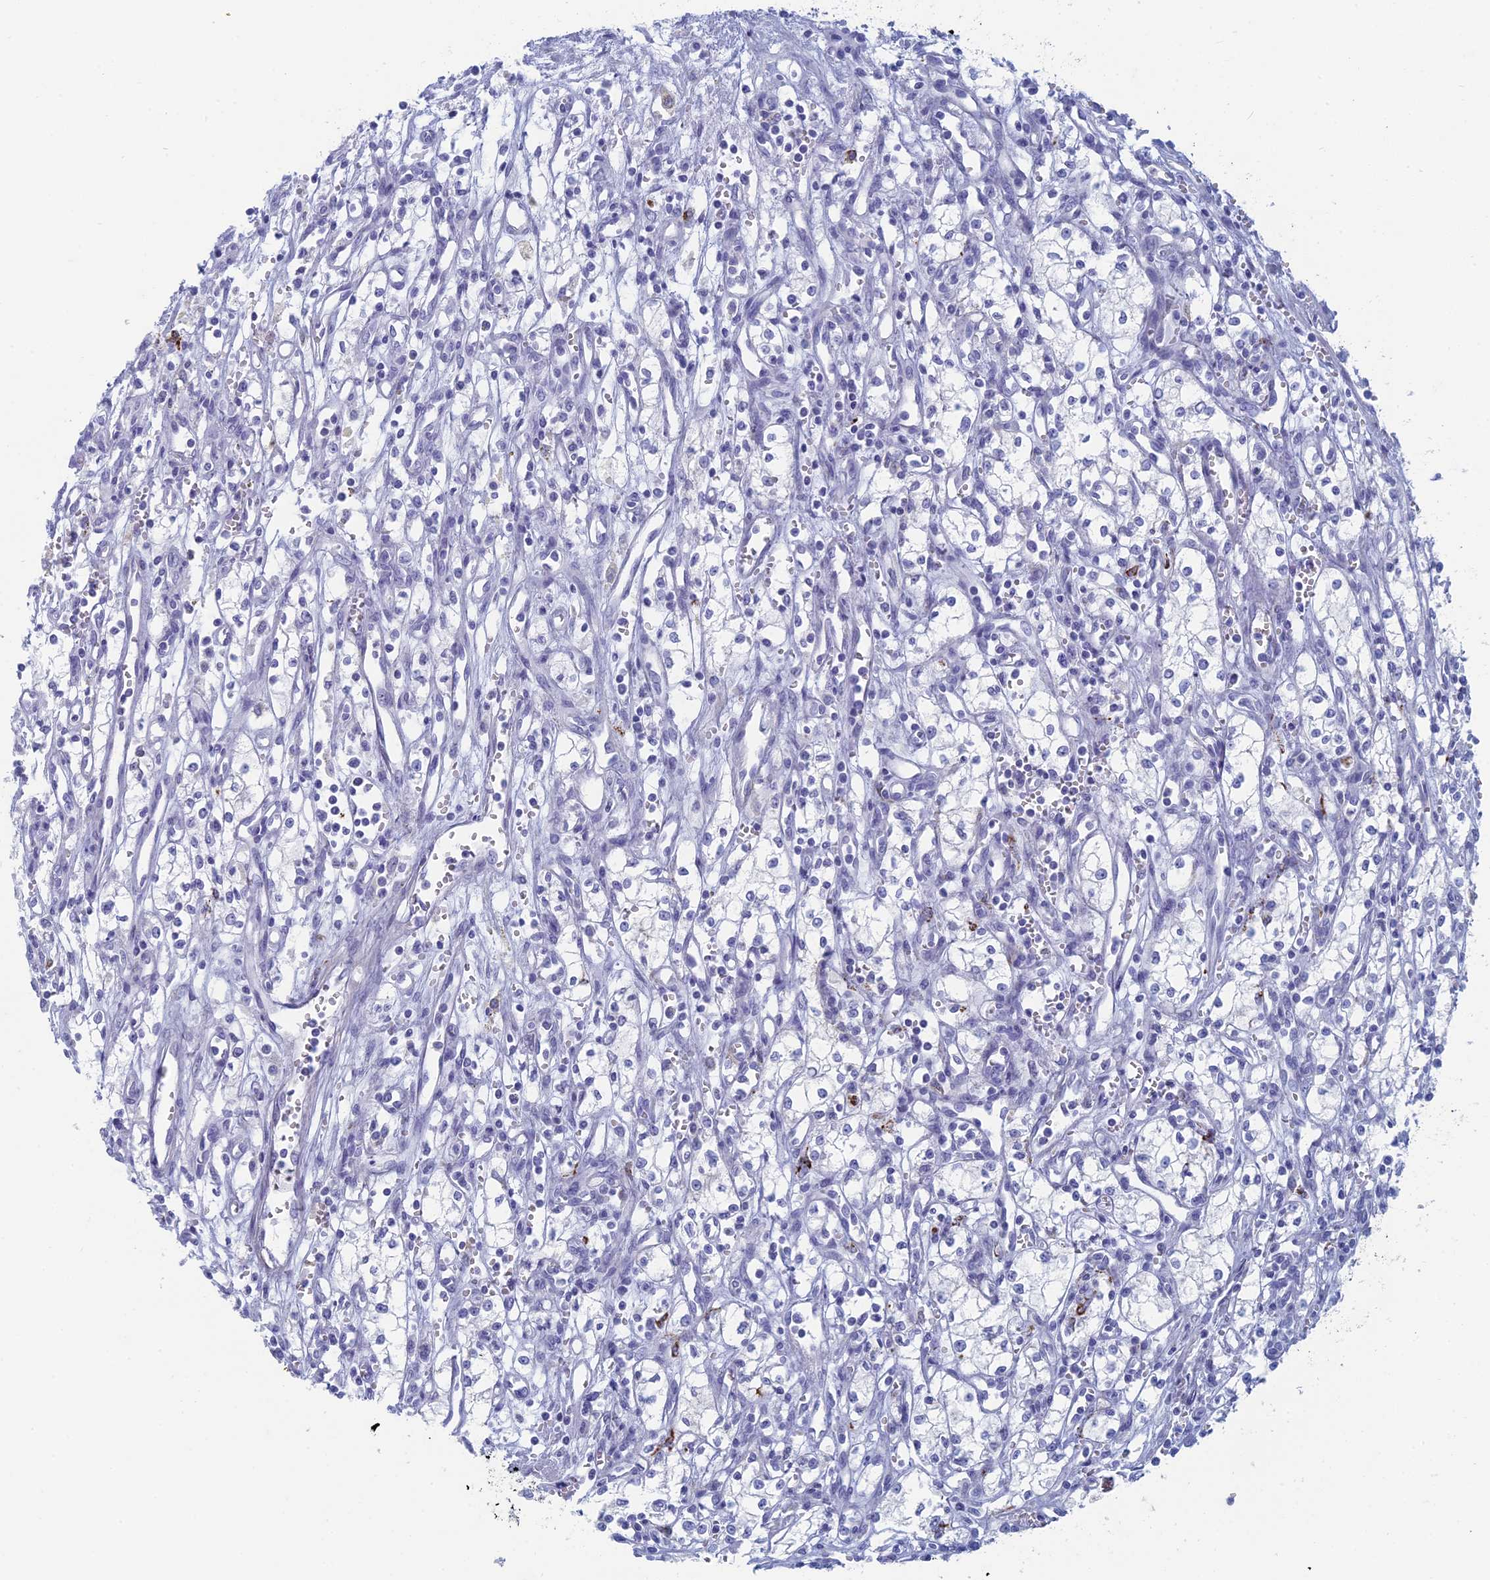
{"staining": {"intensity": "negative", "quantity": "none", "location": "none"}, "tissue": "renal cancer", "cell_type": "Tumor cells", "image_type": "cancer", "snomed": [{"axis": "morphology", "description": "Adenocarcinoma, NOS"}, {"axis": "topography", "description": "Kidney"}], "caption": "An IHC photomicrograph of renal cancer is shown. There is no staining in tumor cells of renal cancer. (DAB (3,3'-diaminobenzidine) IHC visualized using brightfield microscopy, high magnification).", "gene": "ALMS1", "patient": {"sex": "male", "age": 59}}